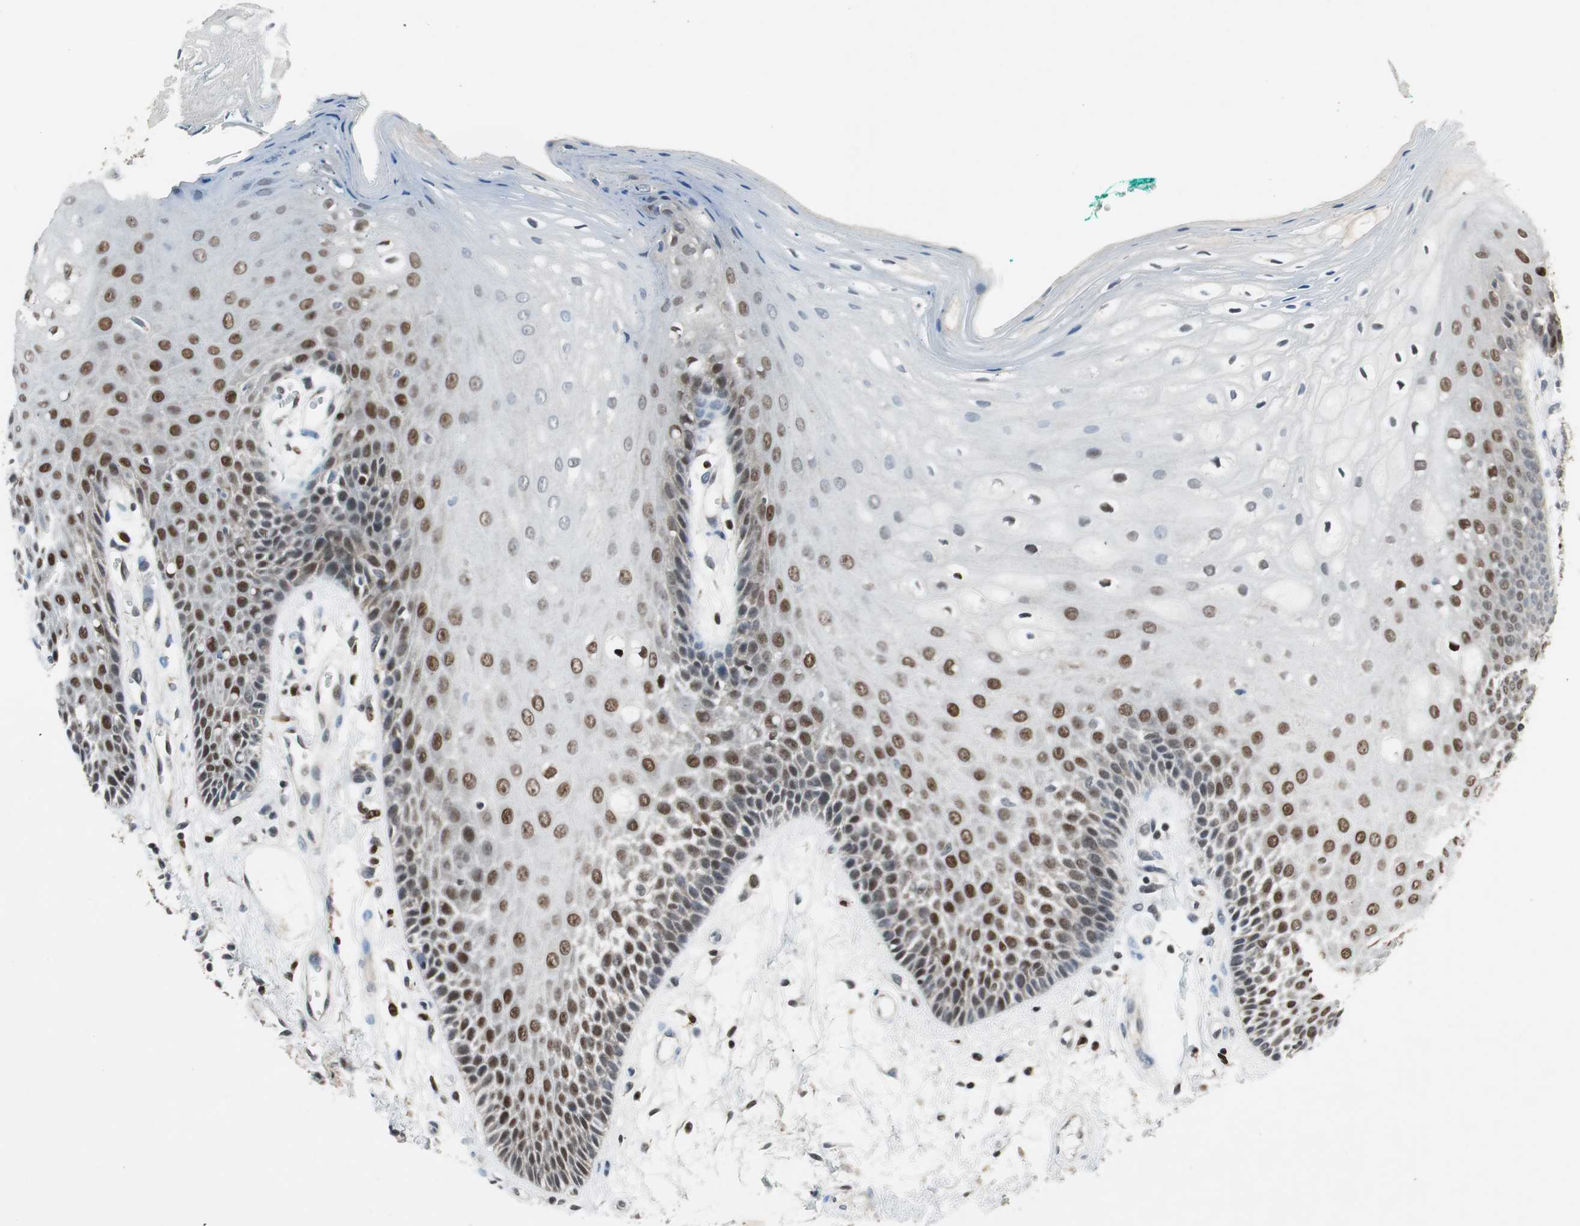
{"staining": {"intensity": "moderate", "quantity": "25%-75%", "location": "nuclear"}, "tissue": "oral mucosa", "cell_type": "Squamous epithelial cells", "image_type": "normal", "snomed": [{"axis": "morphology", "description": "Normal tissue, NOS"}, {"axis": "morphology", "description": "Squamous cell carcinoma, NOS"}, {"axis": "topography", "description": "Skeletal muscle"}, {"axis": "topography", "description": "Oral tissue"}, {"axis": "topography", "description": "Head-Neck"}], "caption": "Immunohistochemistry (IHC) image of benign oral mucosa: oral mucosa stained using immunohistochemistry reveals medium levels of moderate protein expression localized specifically in the nuclear of squamous epithelial cells, appearing as a nuclear brown color.", "gene": "MAFB", "patient": {"sex": "female", "age": 84}}